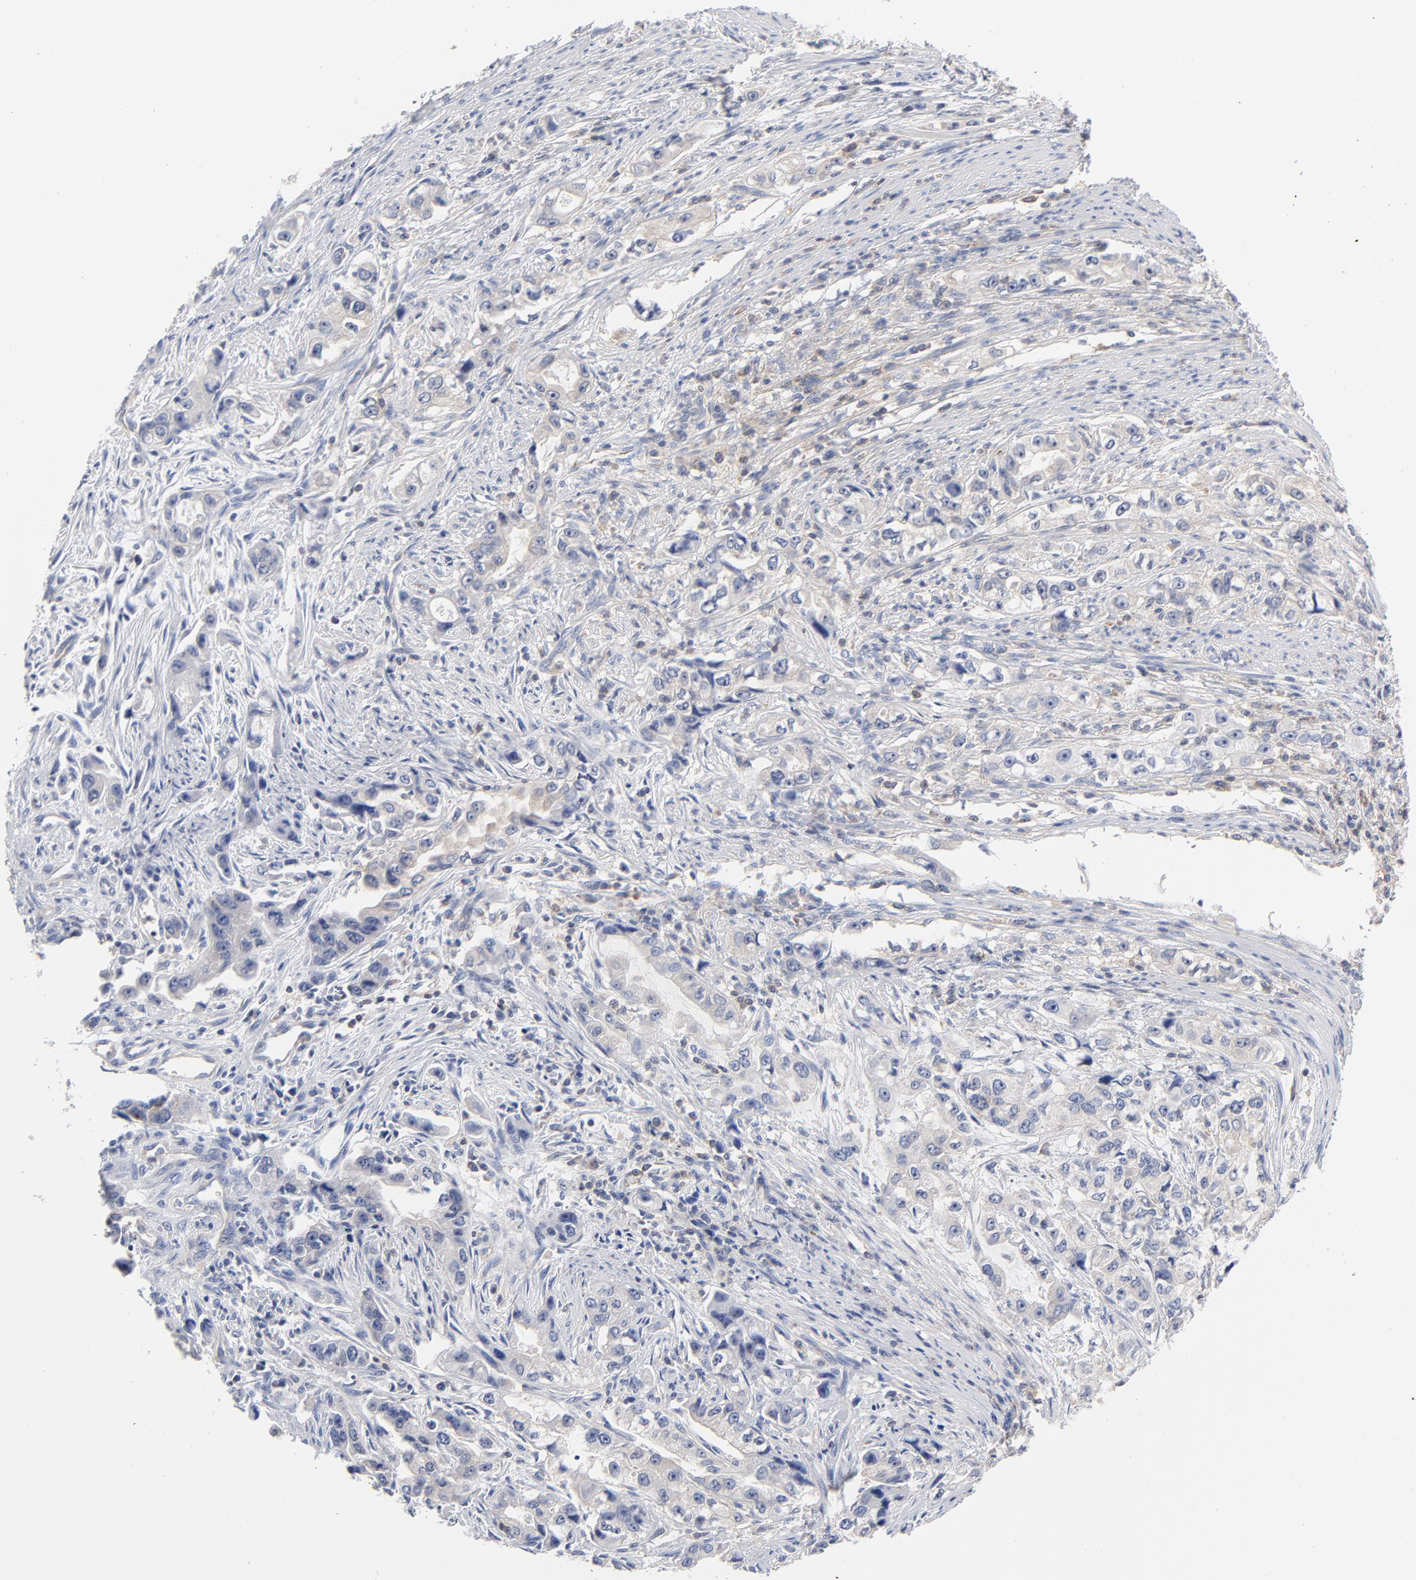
{"staining": {"intensity": "negative", "quantity": "none", "location": "none"}, "tissue": "stomach cancer", "cell_type": "Tumor cells", "image_type": "cancer", "snomed": [{"axis": "morphology", "description": "Adenocarcinoma, NOS"}, {"axis": "topography", "description": "Stomach, lower"}], "caption": "Stomach adenocarcinoma stained for a protein using IHC reveals no staining tumor cells.", "gene": "CAB39L", "patient": {"sex": "female", "age": 93}}